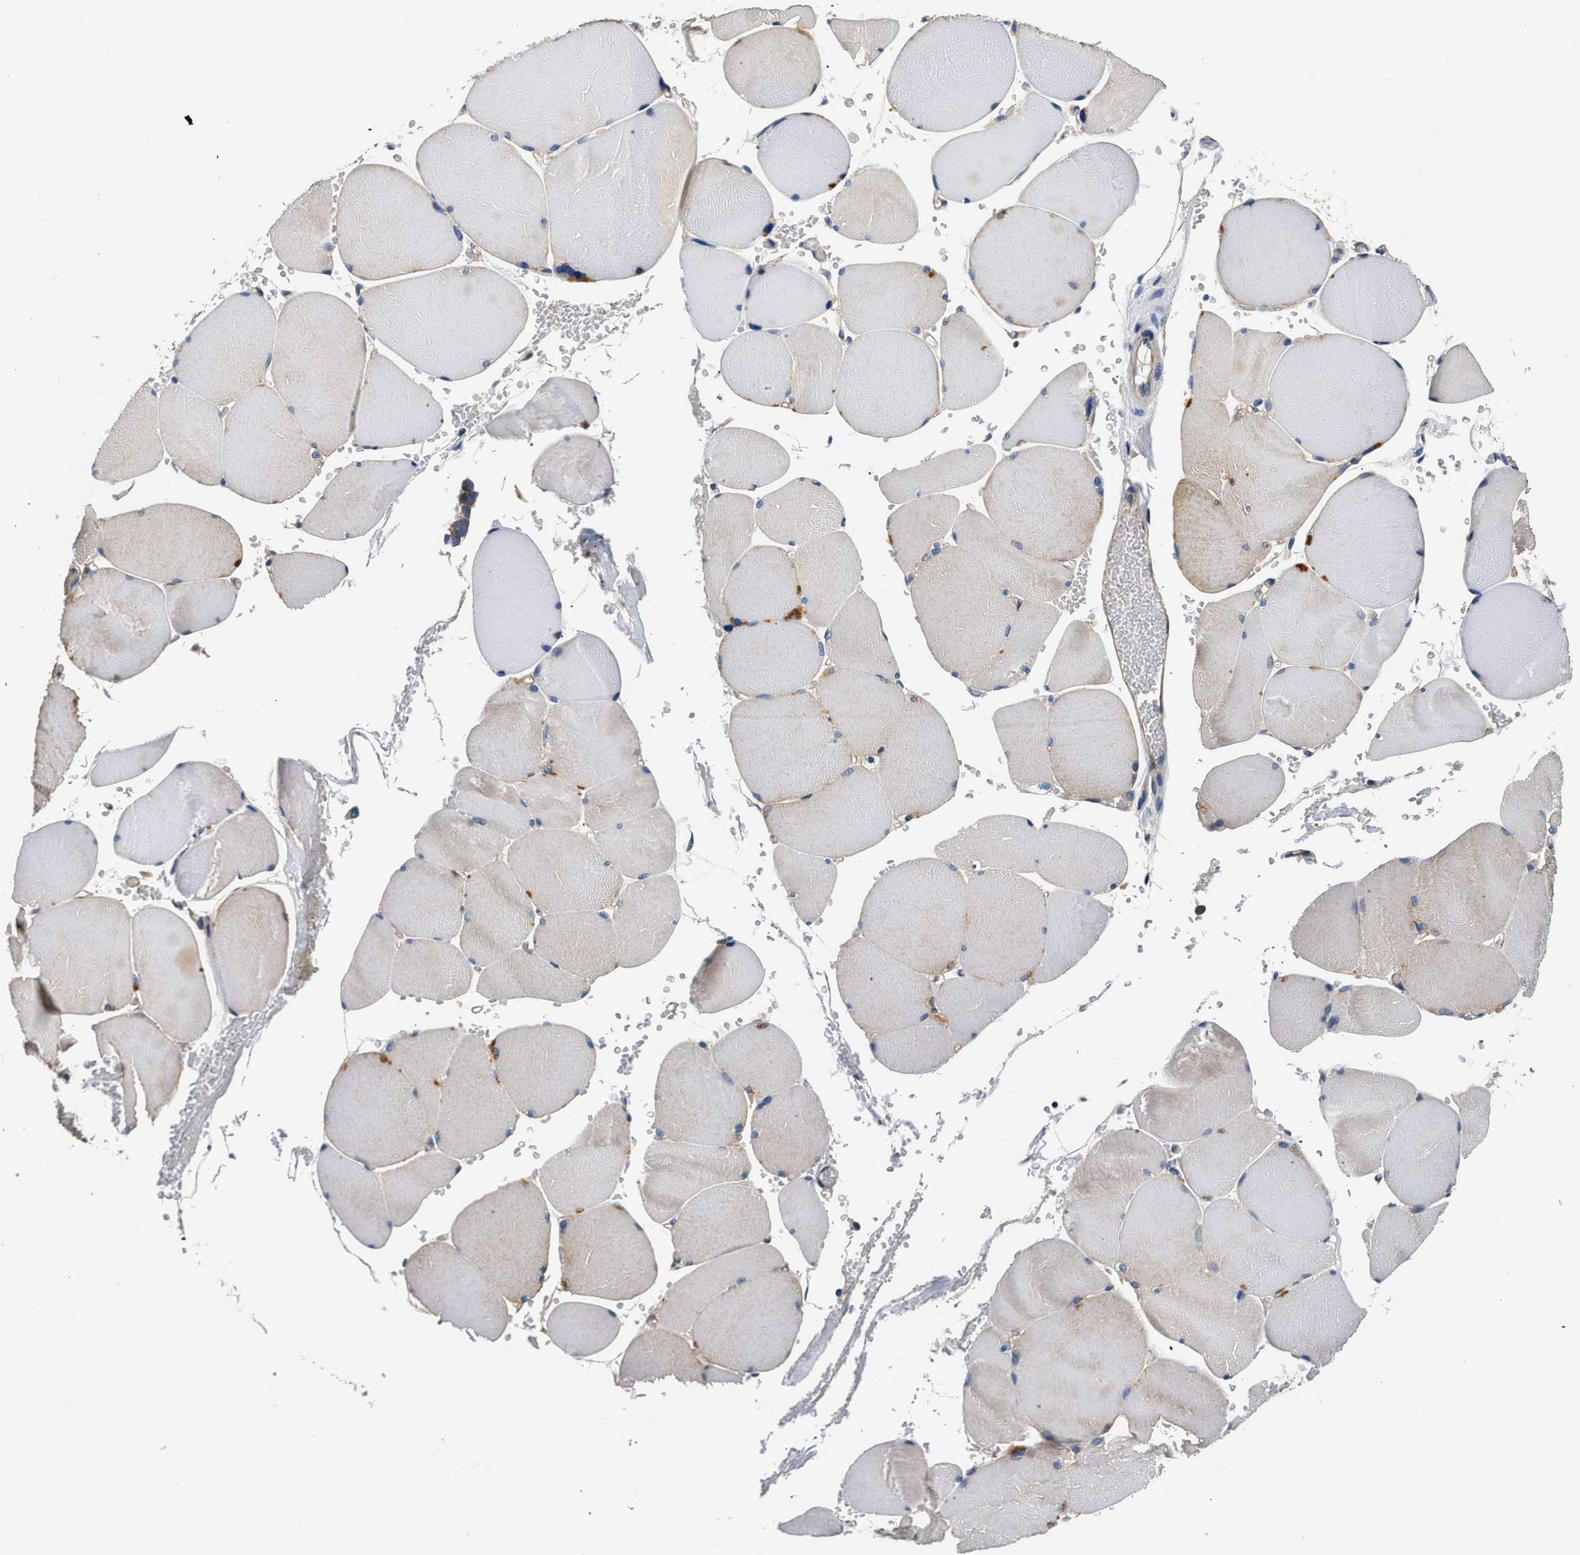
{"staining": {"intensity": "weak", "quantity": "25%-75%", "location": "cytoplasmic/membranous"}, "tissue": "skeletal muscle", "cell_type": "Myocytes", "image_type": "normal", "snomed": [{"axis": "morphology", "description": "Normal tissue, NOS"}, {"axis": "topography", "description": "Skin"}, {"axis": "topography", "description": "Skeletal muscle"}], "caption": "Immunohistochemistry (IHC) histopathology image of unremarkable human skeletal muscle stained for a protein (brown), which displays low levels of weak cytoplasmic/membranous positivity in about 25%-75% of myocytes.", "gene": "CSDE1", "patient": {"sex": "male", "age": 83}}